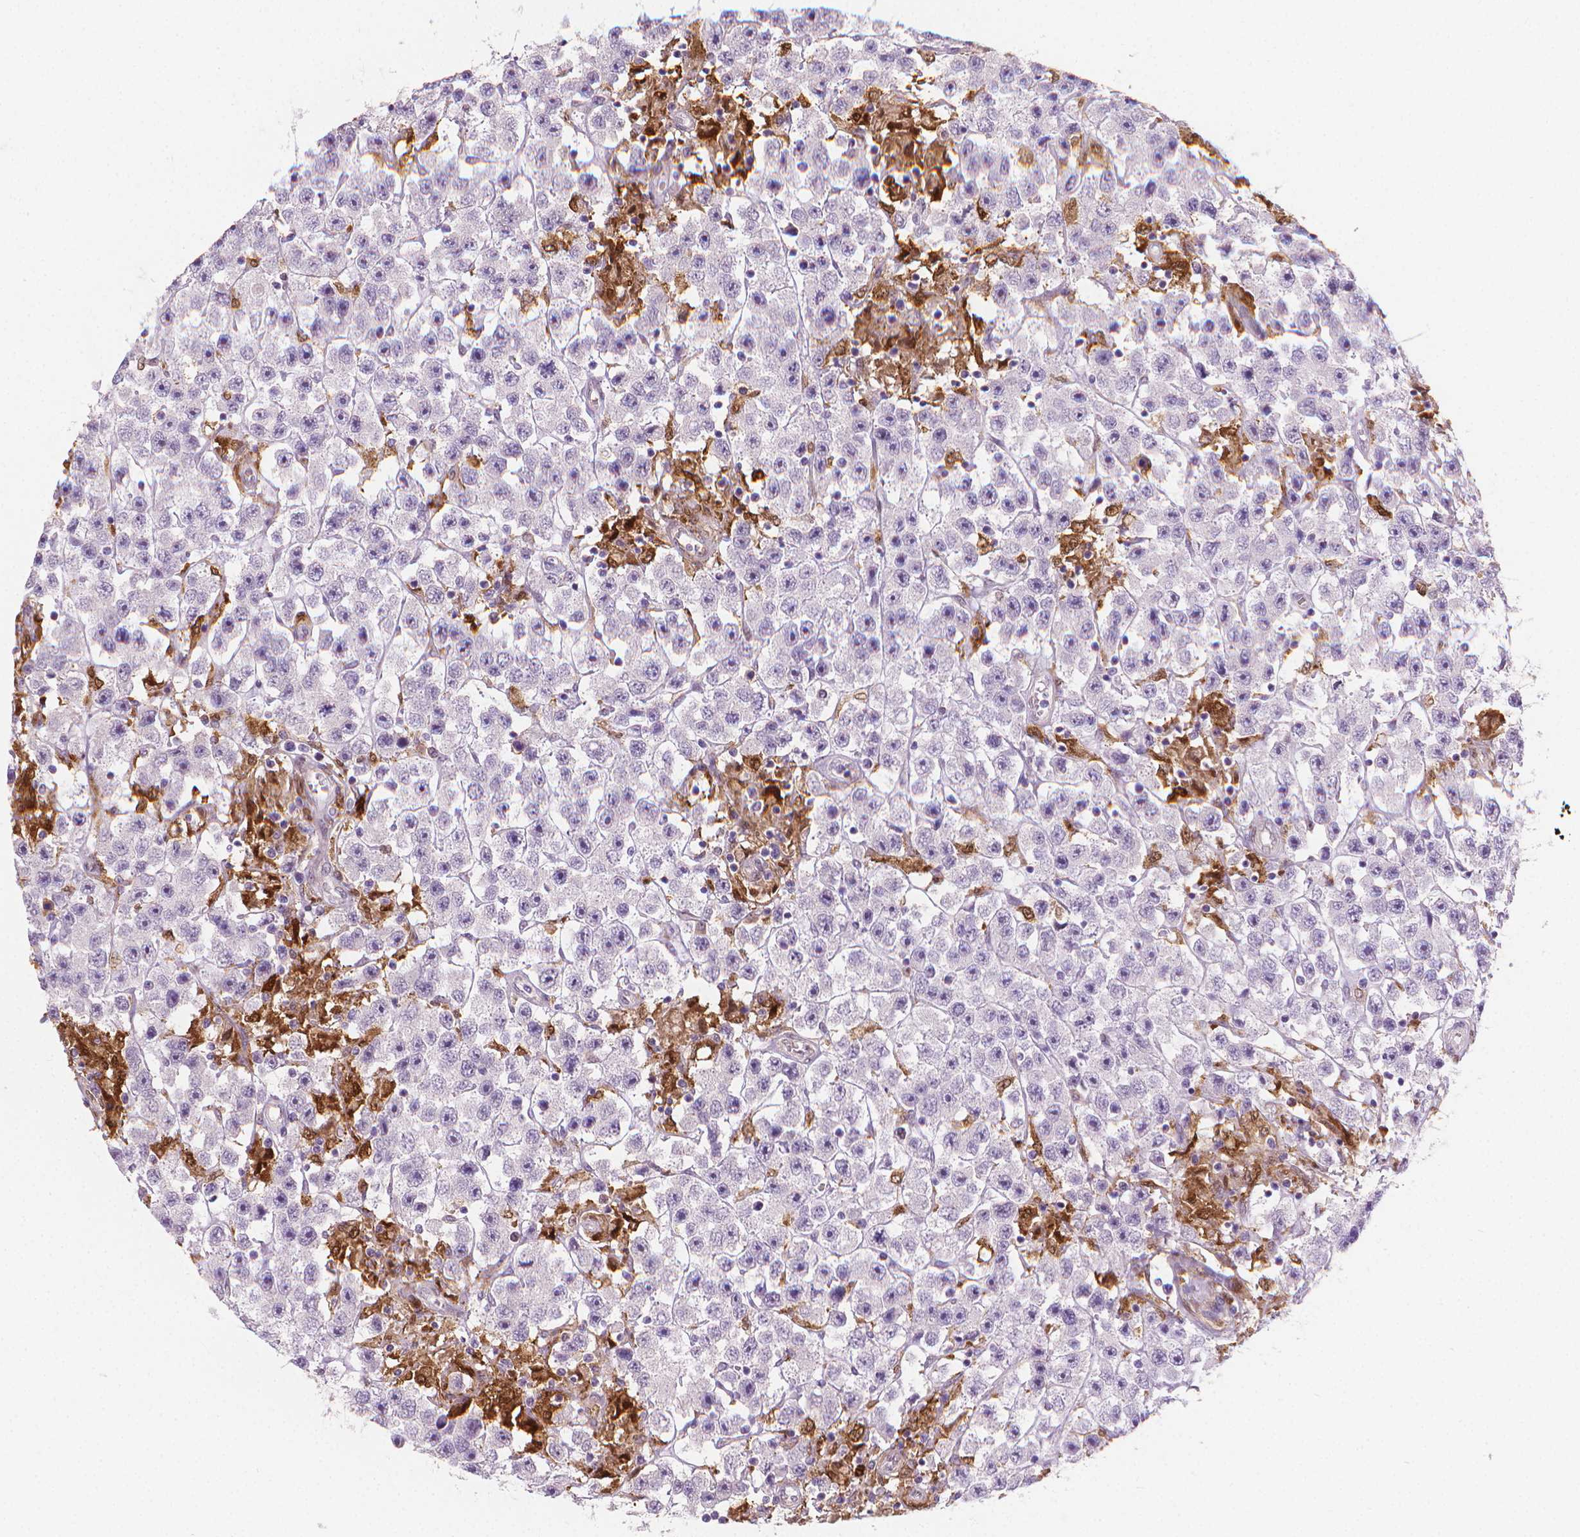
{"staining": {"intensity": "negative", "quantity": "none", "location": "none"}, "tissue": "testis cancer", "cell_type": "Tumor cells", "image_type": "cancer", "snomed": [{"axis": "morphology", "description": "Seminoma, NOS"}, {"axis": "topography", "description": "Testis"}], "caption": "Tumor cells show no significant staining in testis cancer.", "gene": "TNFAIP2", "patient": {"sex": "male", "age": 45}}